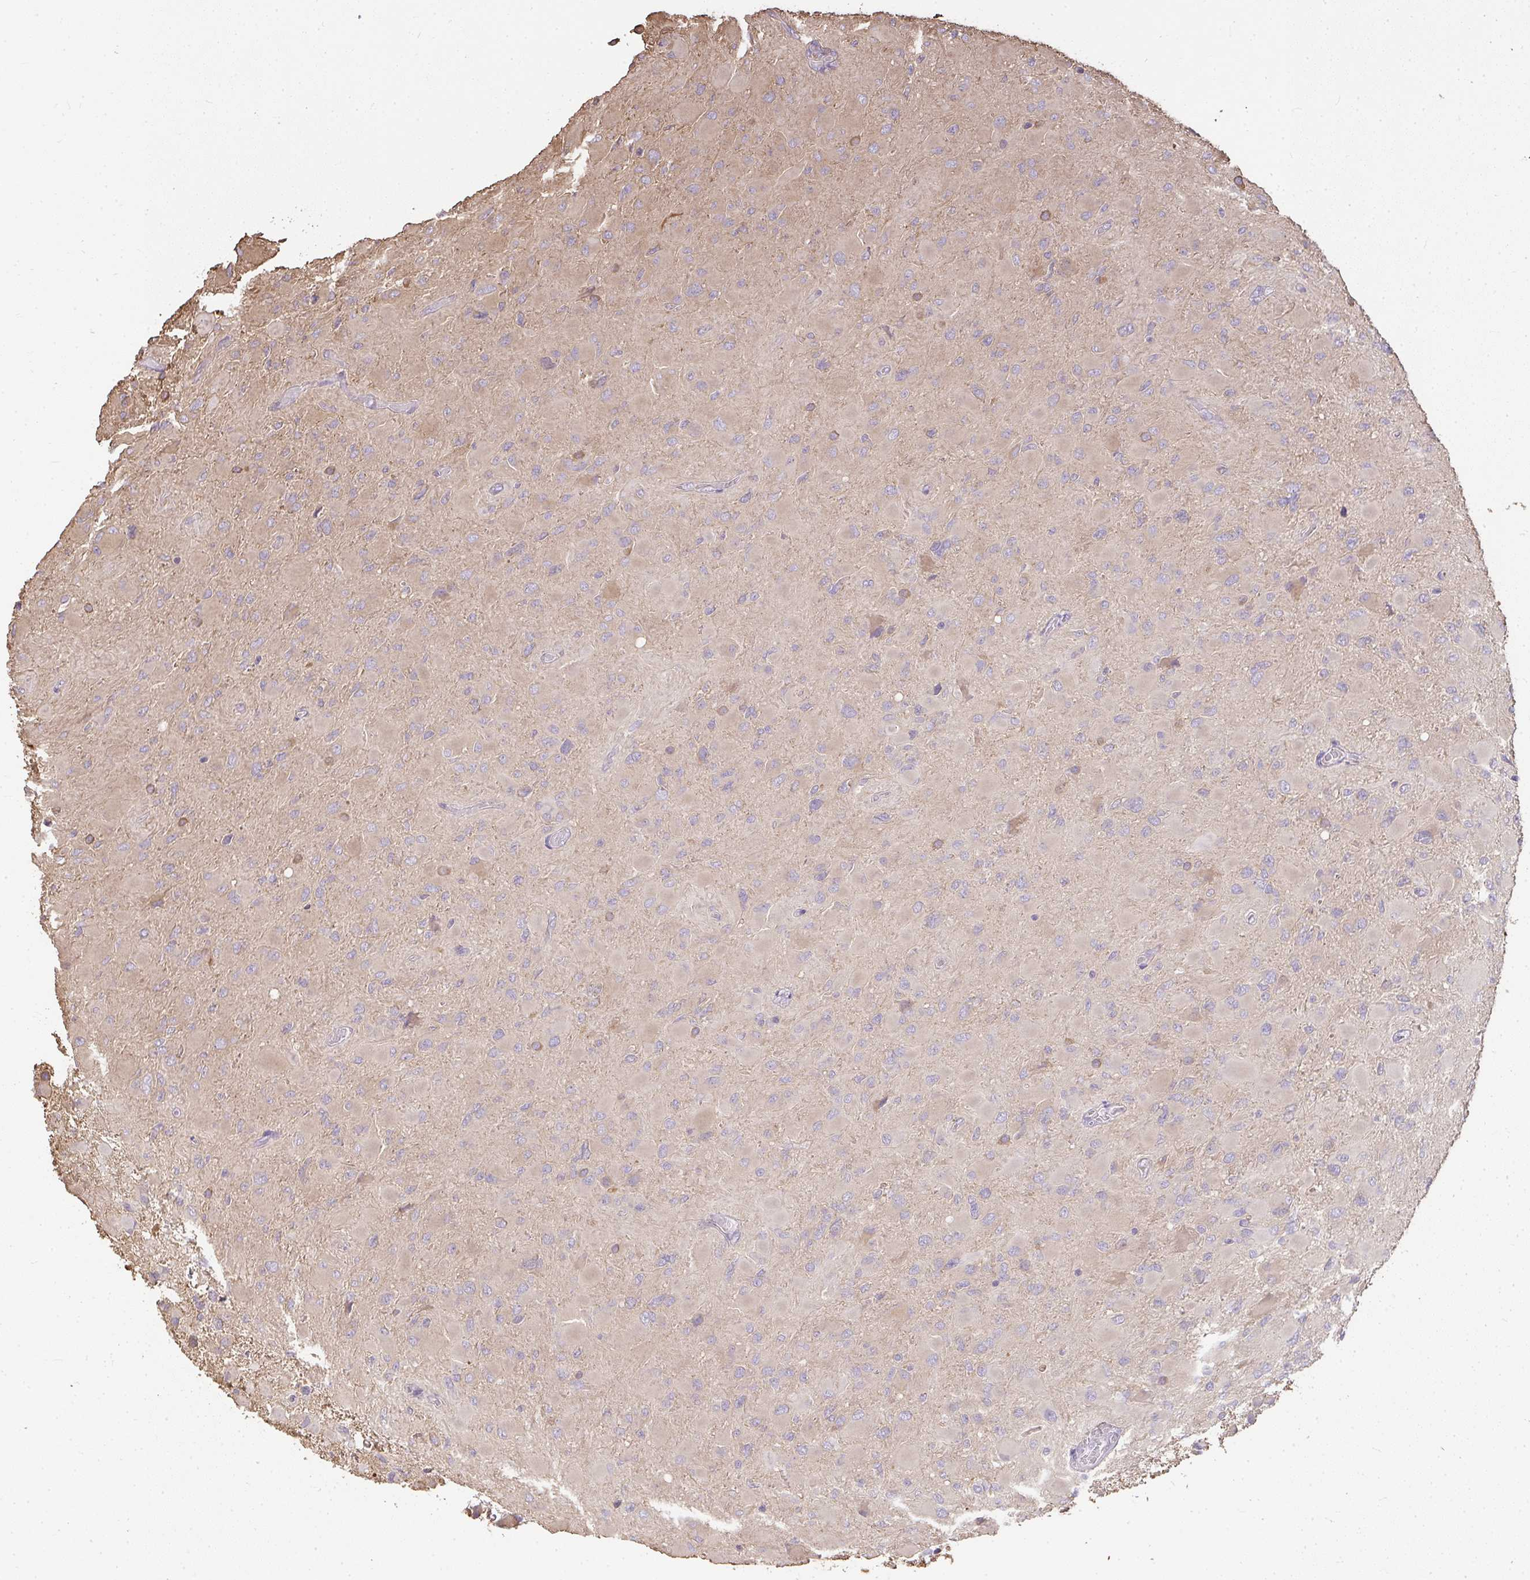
{"staining": {"intensity": "weak", "quantity": "<25%", "location": "cytoplasmic/membranous"}, "tissue": "glioma", "cell_type": "Tumor cells", "image_type": "cancer", "snomed": [{"axis": "morphology", "description": "Glioma, malignant, High grade"}, {"axis": "topography", "description": "Cerebral cortex"}], "caption": "Protein analysis of glioma displays no significant staining in tumor cells.", "gene": "BRINP3", "patient": {"sex": "female", "age": 36}}